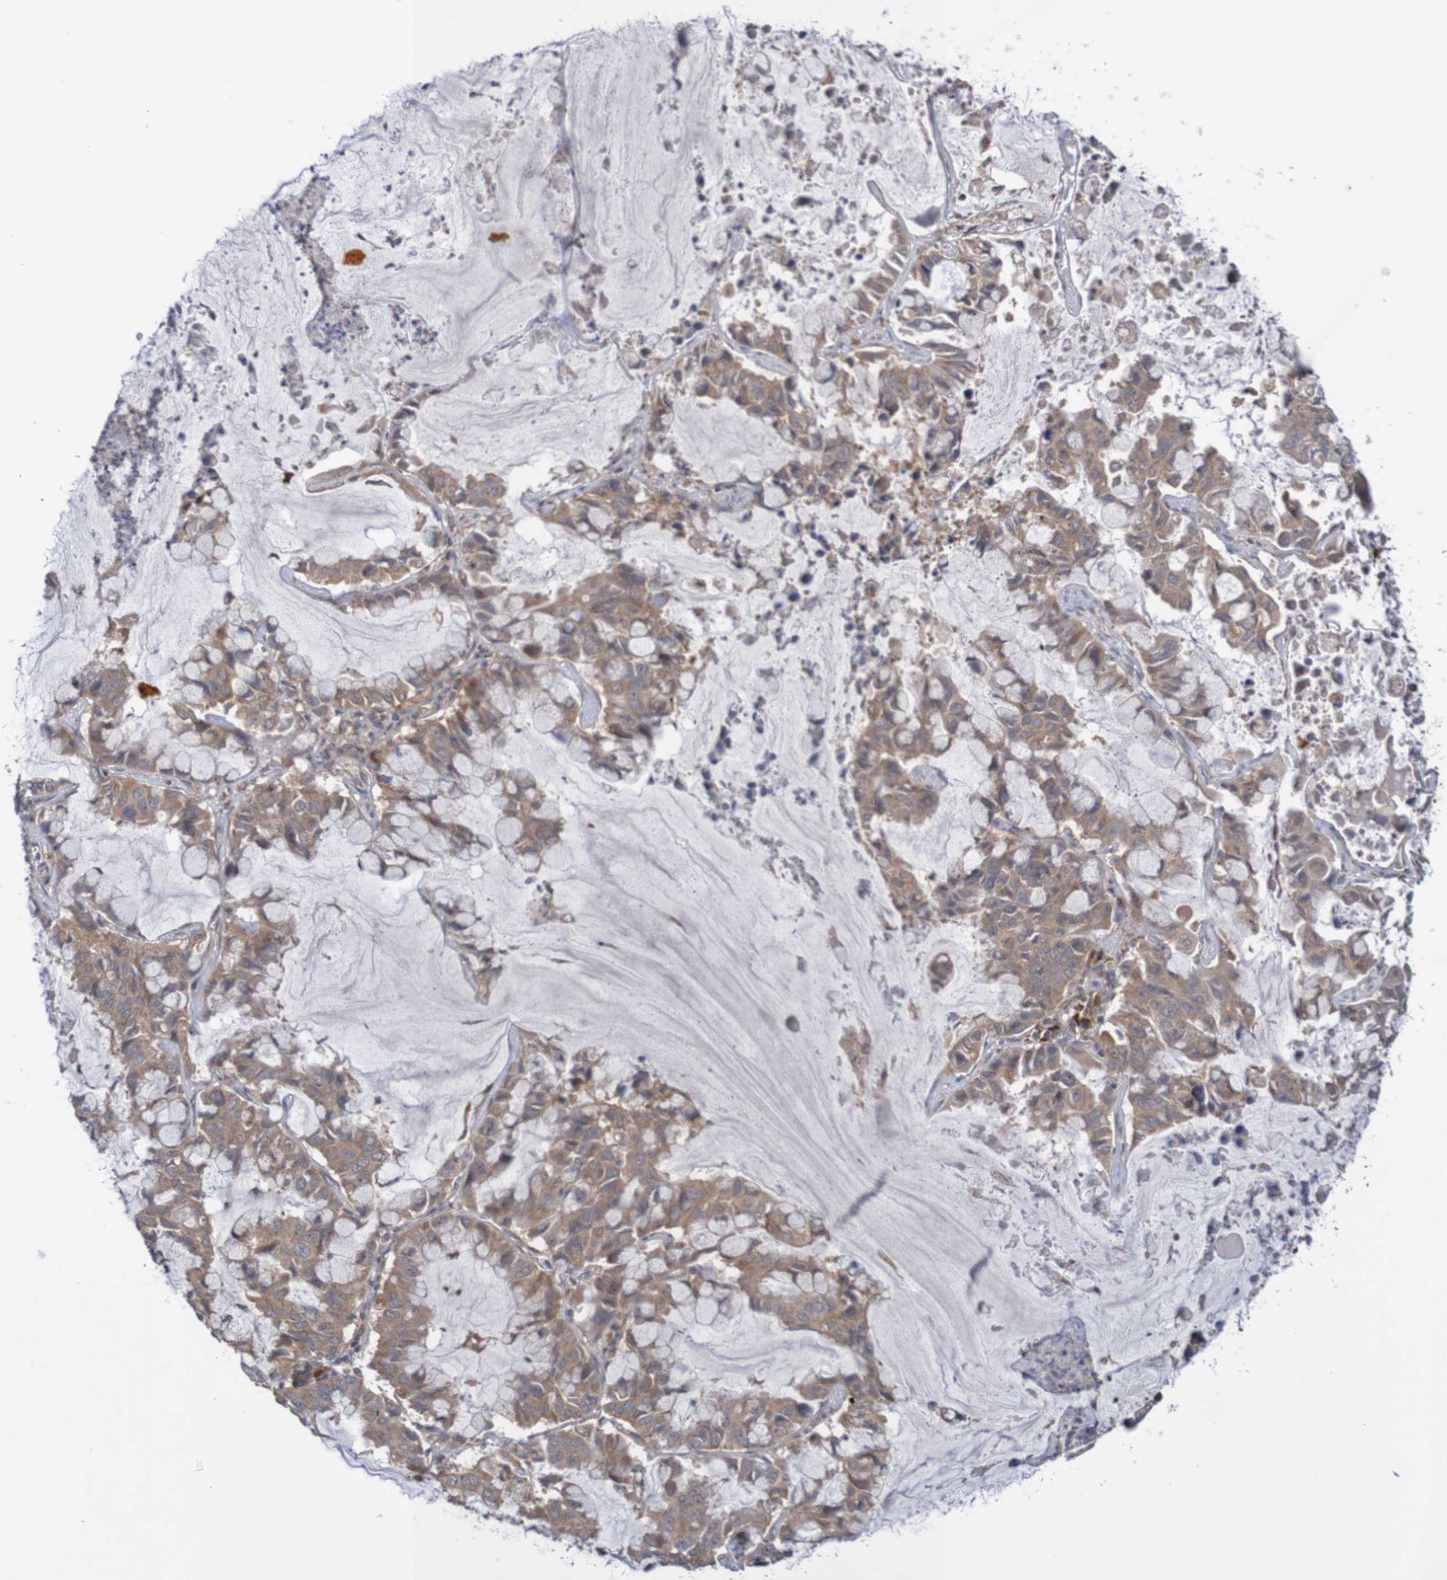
{"staining": {"intensity": "moderate", "quantity": ">75%", "location": "cytoplasmic/membranous"}, "tissue": "lung cancer", "cell_type": "Tumor cells", "image_type": "cancer", "snomed": [{"axis": "morphology", "description": "Adenocarcinoma, NOS"}, {"axis": "topography", "description": "Lung"}], "caption": "Lung cancer stained for a protein (brown) demonstrates moderate cytoplasmic/membranous positive staining in approximately >75% of tumor cells.", "gene": "PHPT1", "patient": {"sex": "male", "age": 64}}